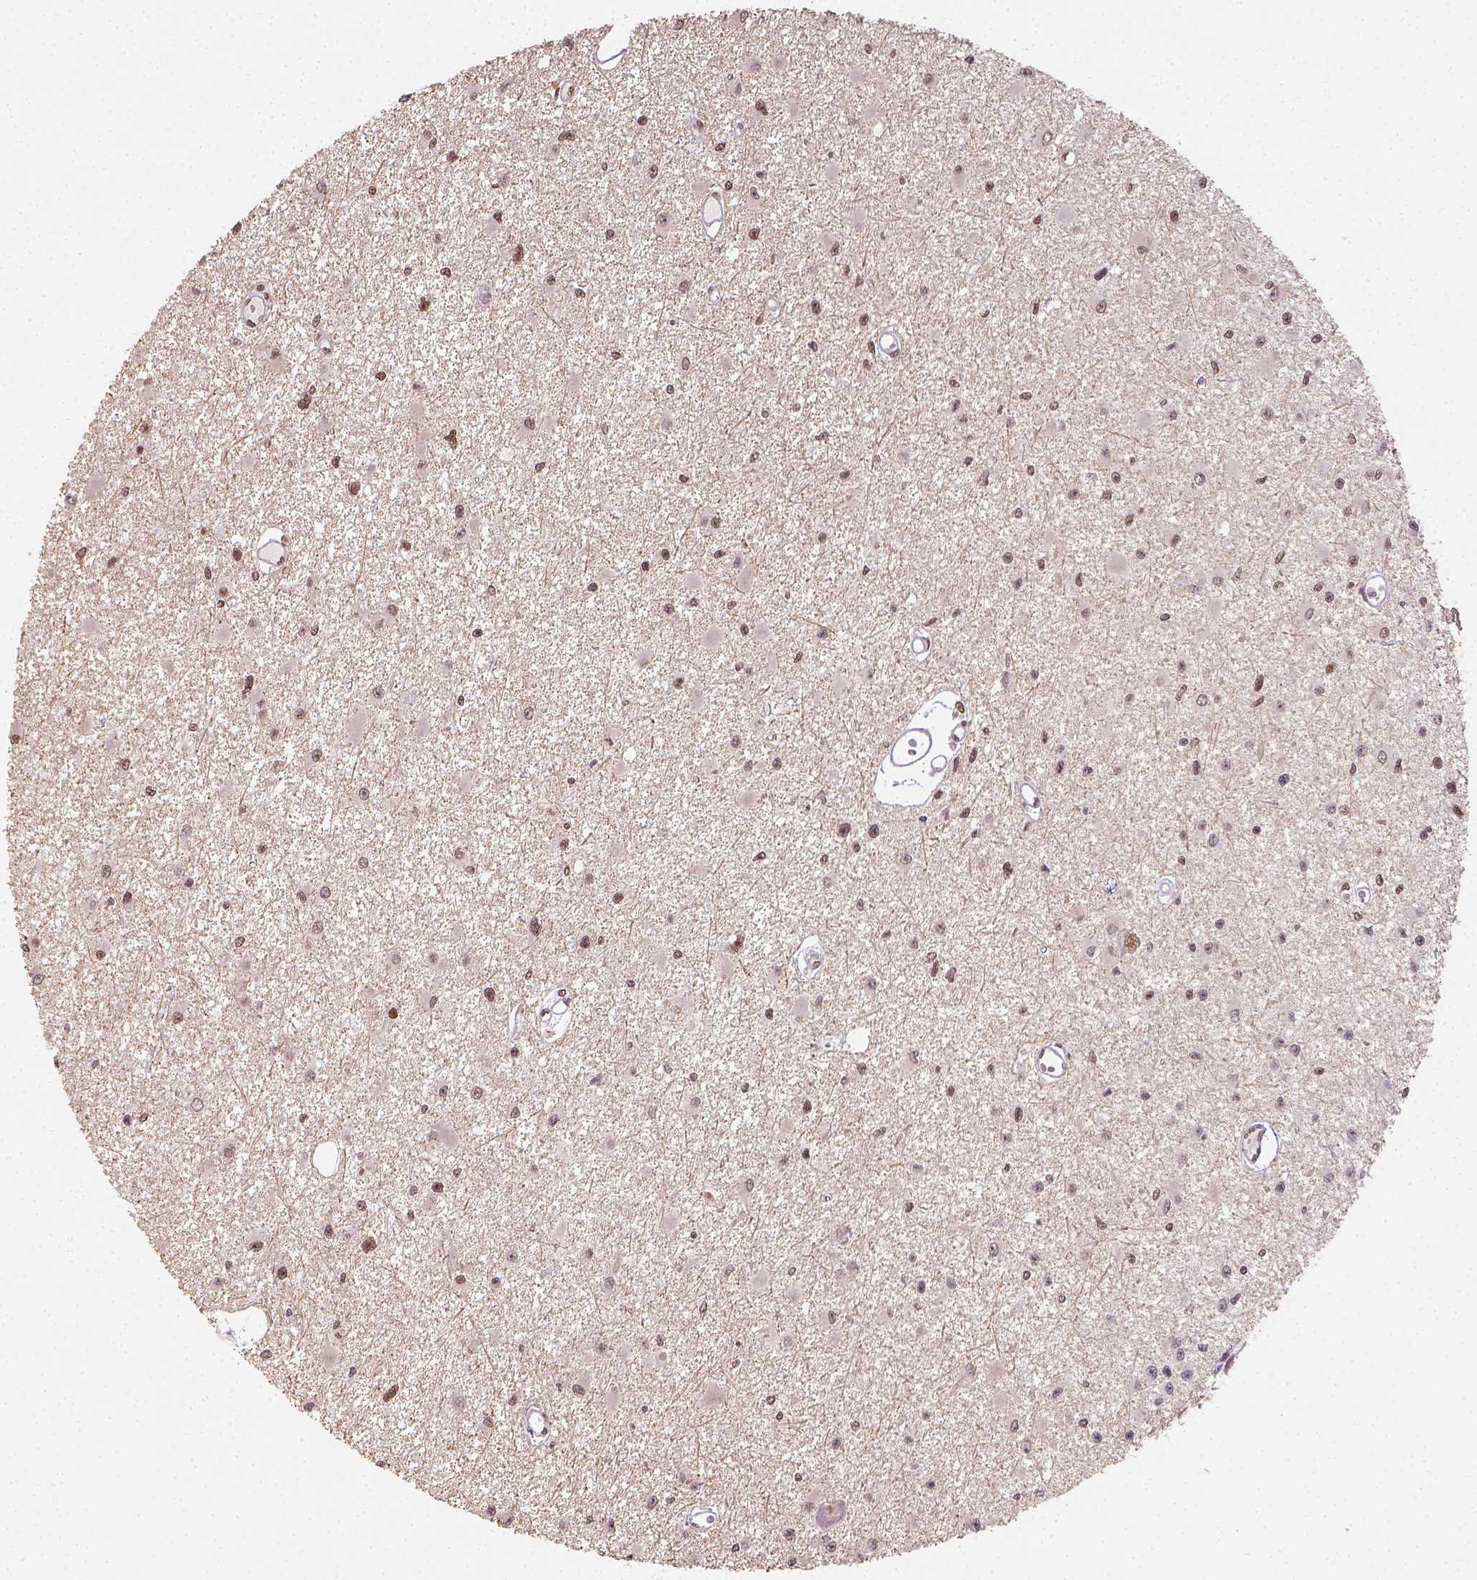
{"staining": {"intensity": "moderate", "quantity": ">75%", "location": "nuclear"}, "tissue": "glioma", "cell_type": "Tumor cells", "image_type": "cancer", "snomed": [{"axis": "morphology", "description": "Glioma, malignant, High grade"}, {"axis": "topography", "description": "Brain"}], "caption": "Tumor cells show moderate nuclear expression in about >75% of cells in malignant high-grade glioma.", "gene": "FANCE", "patient": {"sex": "male", "age": 54}}